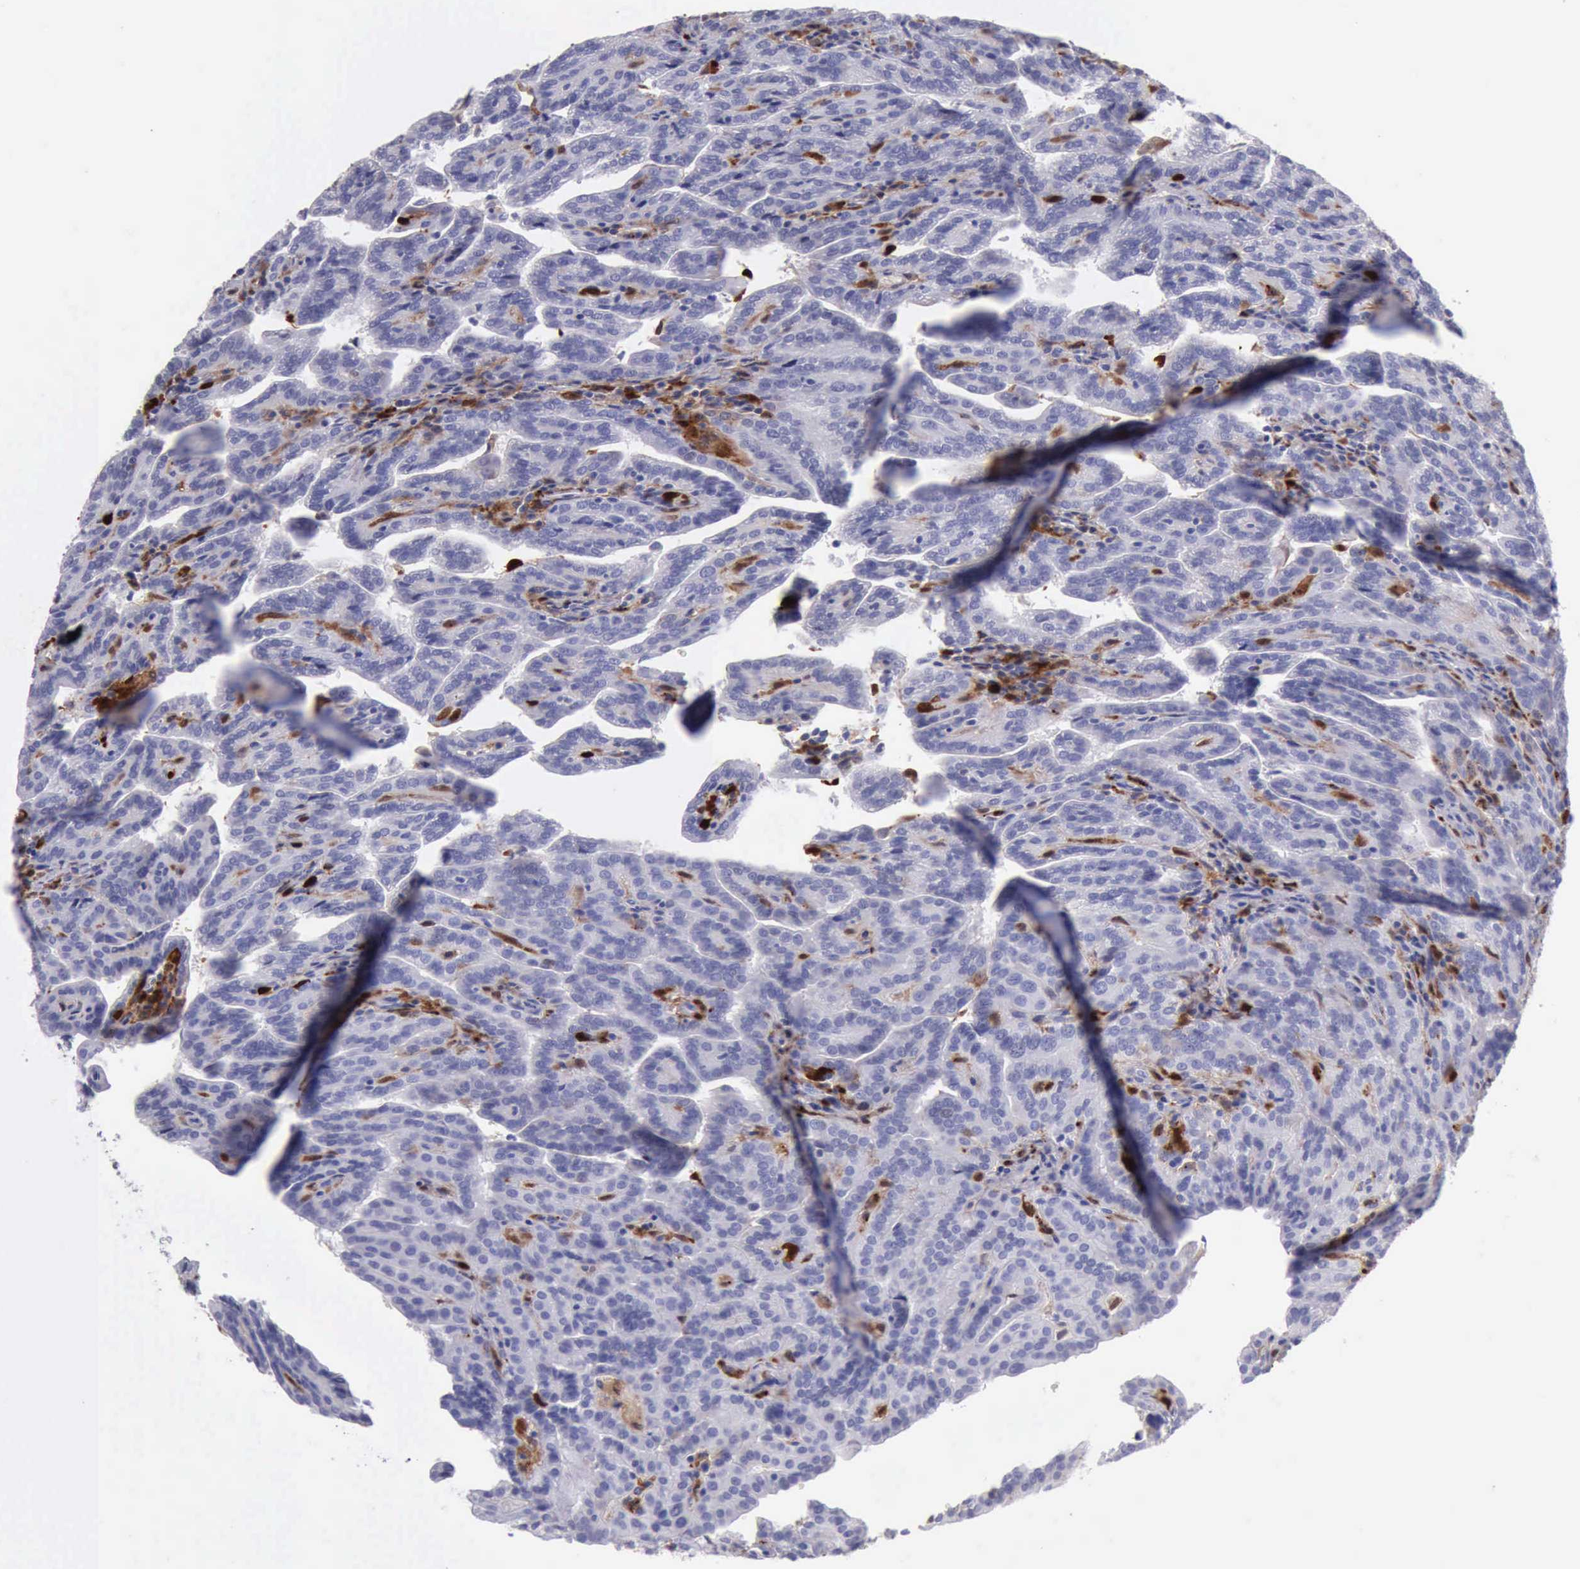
{"staining": {"intensity": "negative", "quantity": "none", "location": "none"}, "tissue": "renal cancer", "cell_type": "Tumor cells", "image_type": "cancer", "snomed": [{"axis": "morphology", "description": "Adenocarcinoma, NOS"}, {"axis": "topography", "description": "Kidney"}], "caption": "The immunohistochemistry (IHC) photomicrograph has no significant positivity in tumor cells of renal adenocarcinoma tissue.", "gene": "CSTA", "patient": {"sex": "male", "age": 61}}